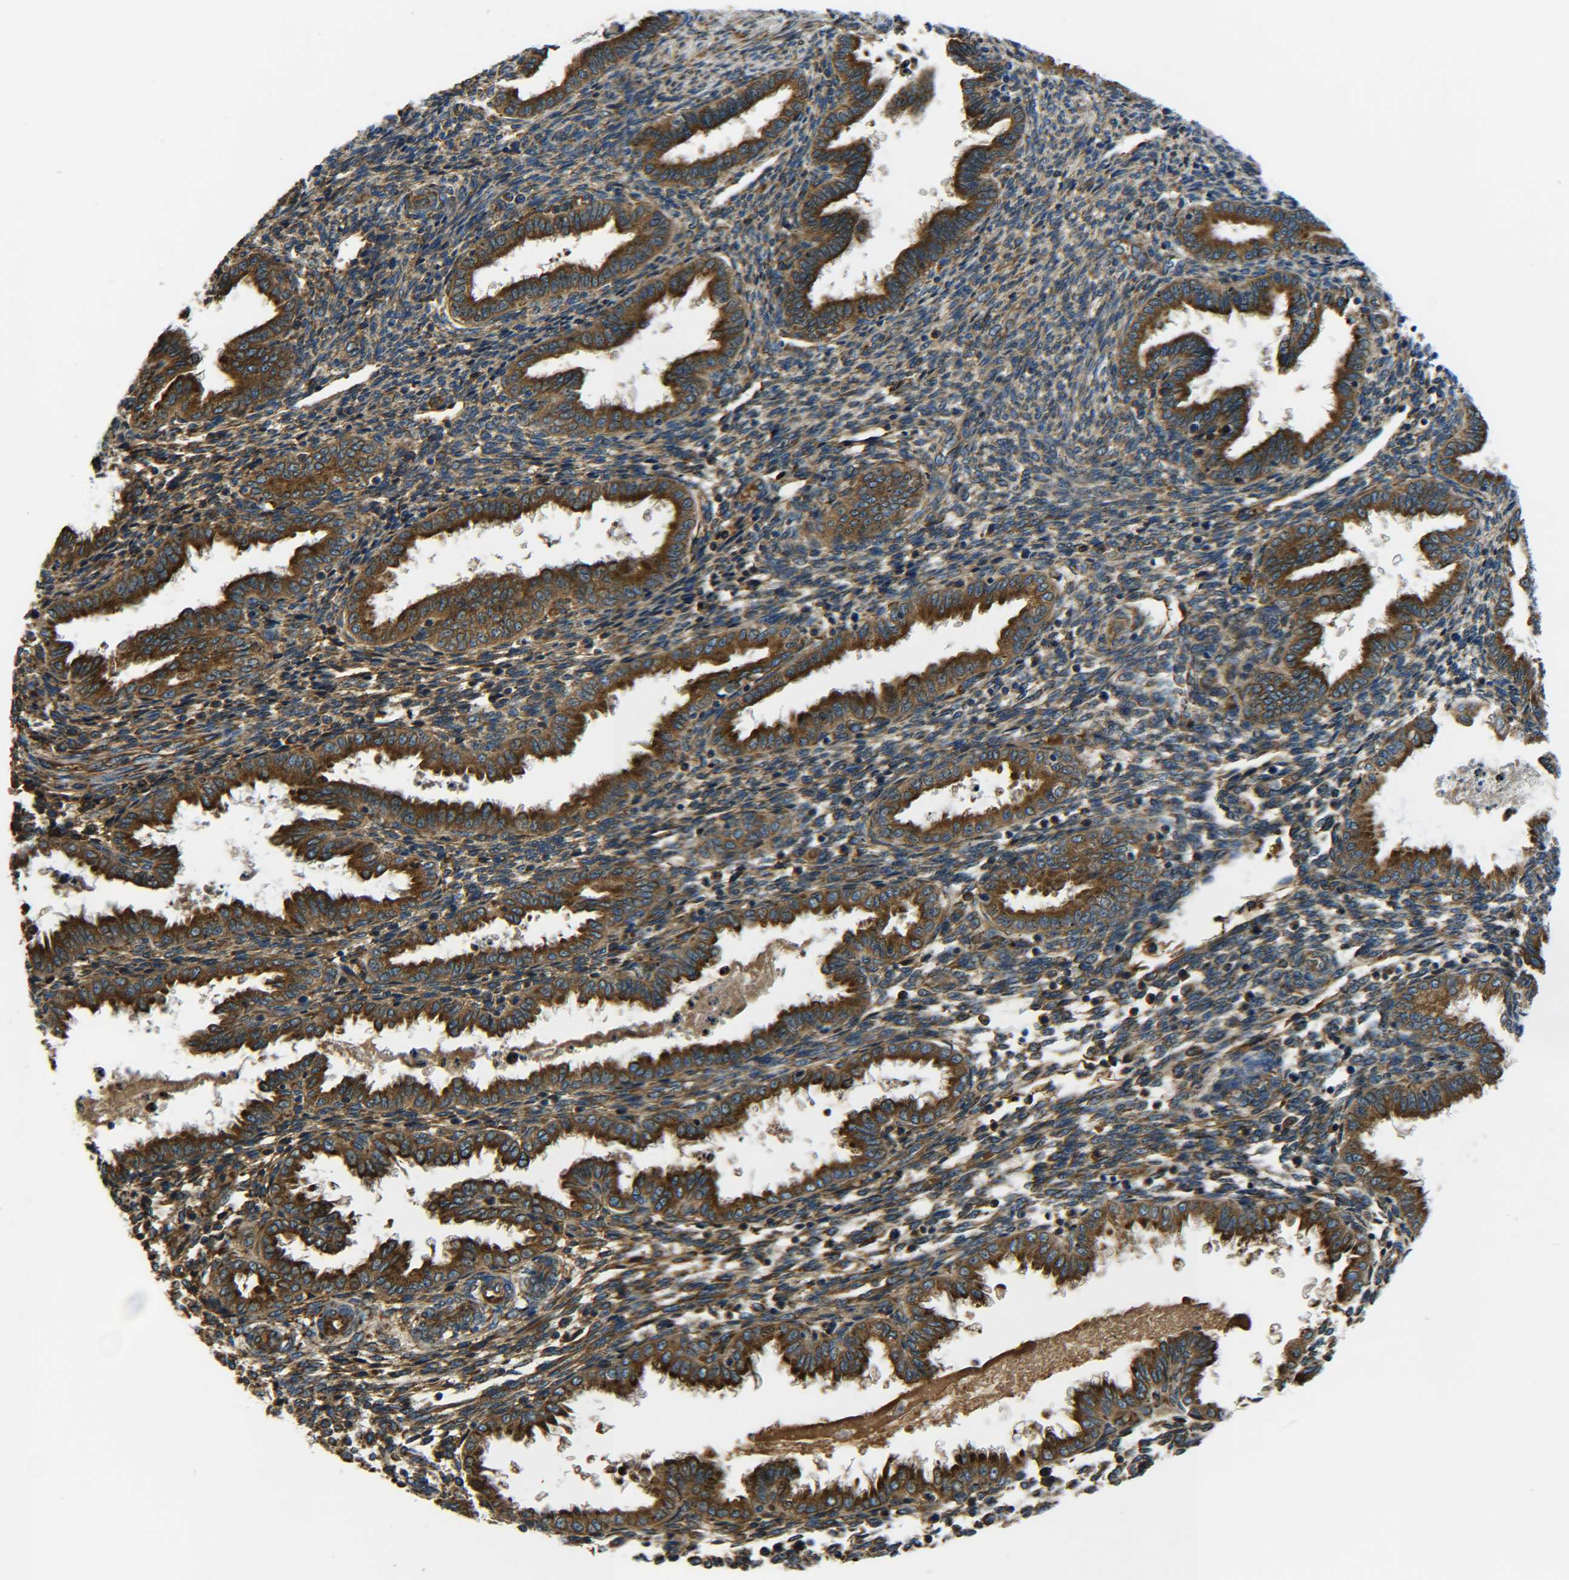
{"staining": {"intensity": "moderate", "quantity": "25%-75%", "location": "cytoplasmic/membranous"}, "tissue": "endometrium", "cell_type": "Cells in endometrial stroma", "image_type": "normal", "snomed": [{"axis": "morphology", "description": "Normal tissue, NOS"}, {"axis": "topography", "description": "Endometrium"}], "caption": "The histopathology image exhibits staining of unremarkable endometrium, revealing moderate cytoplasmic/membranous protein positivity (brown color) within cells in endometrial stroma.", "gene": "PREB", "patient": {"sex": "female", "age": 33}}